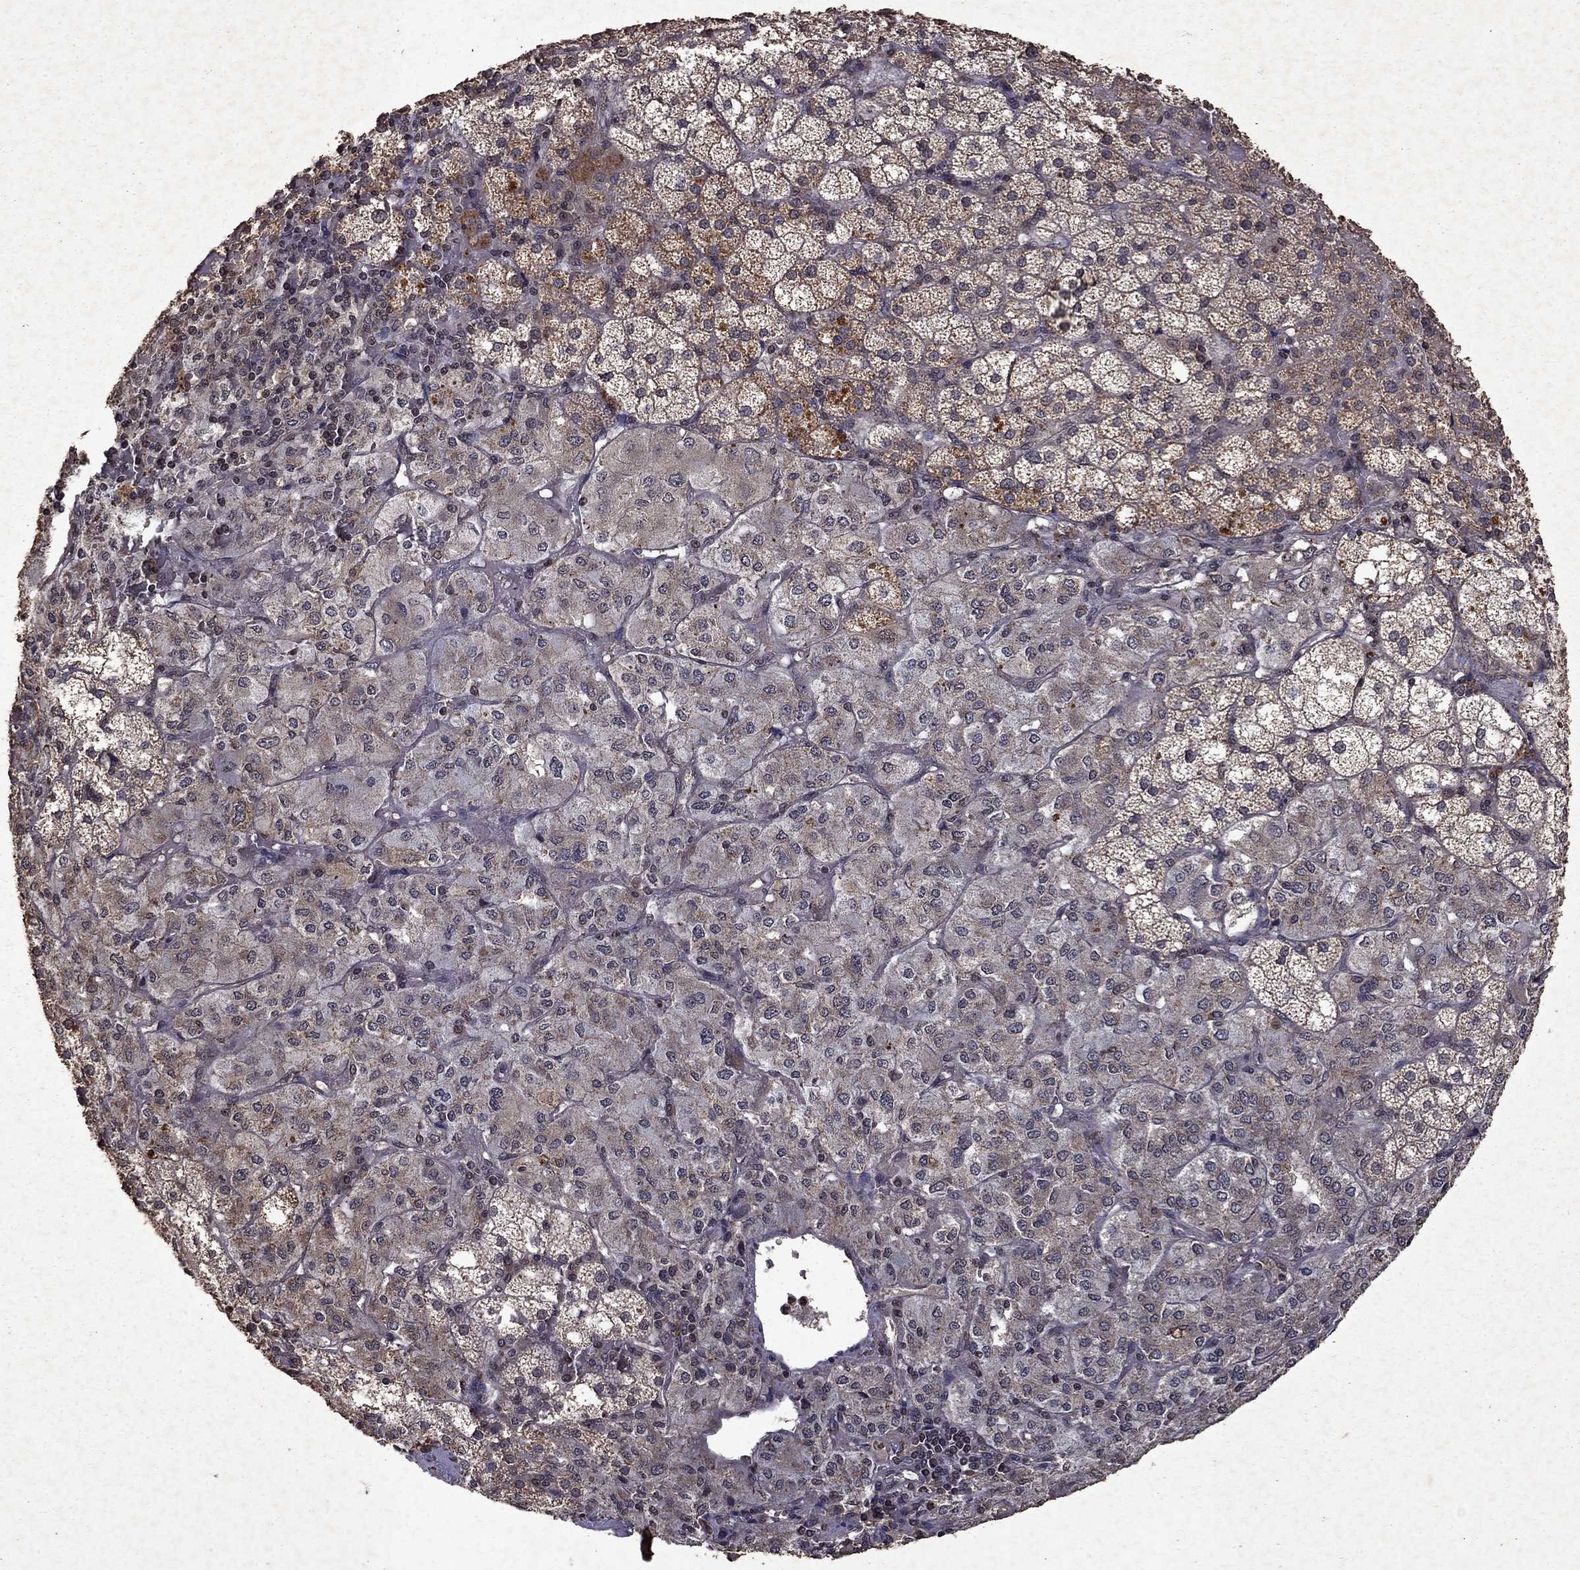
{"staining": {"intensity": "moderate", "quantity": "<25%", "location": "cytoplasmic/membranous"}, "tissue": "adrenal gland", "cell_type": "Glandular cells", "image_type": "normal", "snomed": [{"axis": "morphology", "description": "Normal tissue, NOS"}, {"axis": "topography", "description": "Adrenal gland"}], "caption": "Immunohistochemical staining of normal human adrenal gland shows moderate cytoplasmic/membranous protein staining in about <25% of glandular cells. (DAB (3,3'-diaminobenzidine) IHC with brightfield microscopy, high magnification).", "gene": "PIN4", "patient": {"sex": "male", "age": 53}}